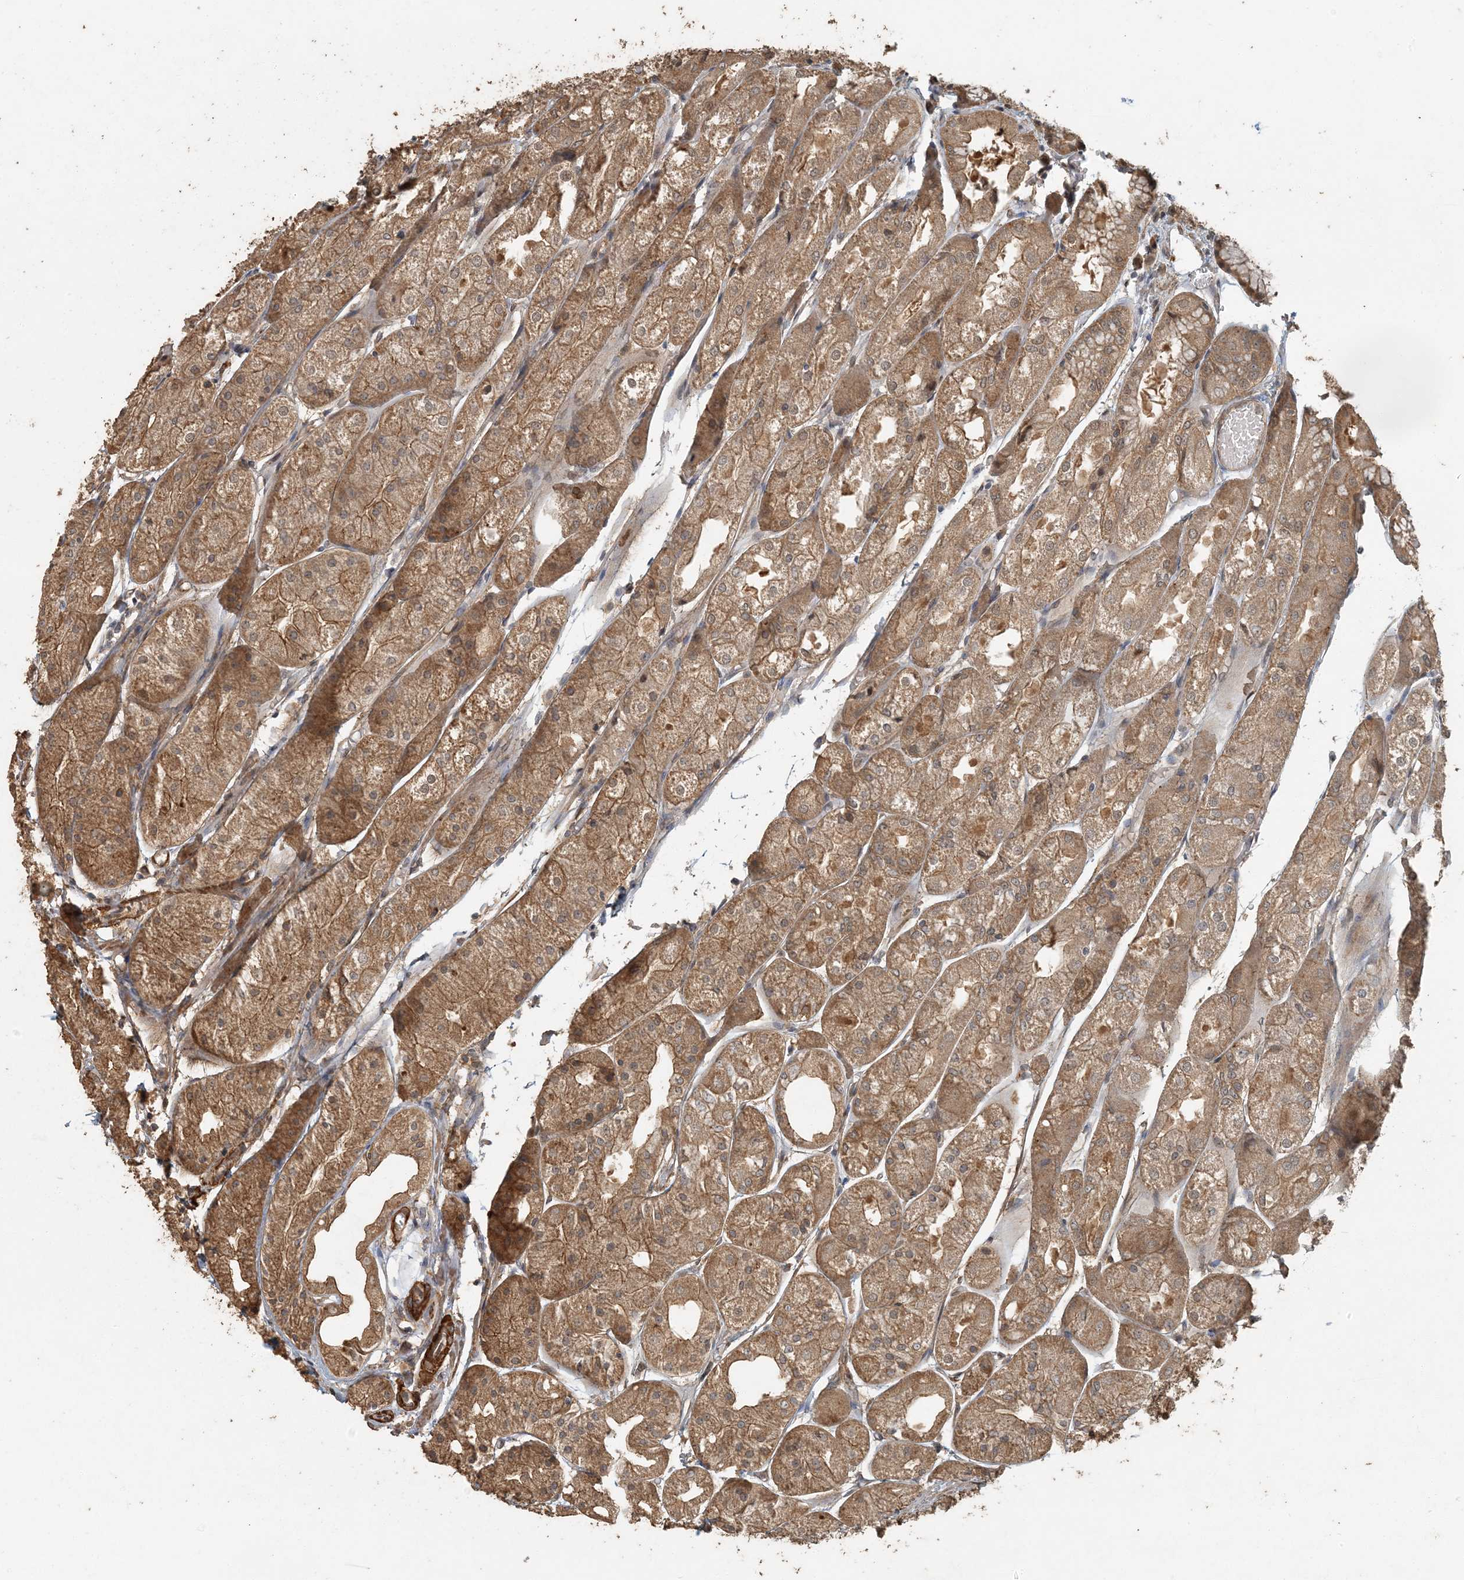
{"staining": {"intensity": "moderate", "quantity": ">75%", "location": "cytoplasmic/membranous"}, "tissue": "stomach", "cell_type": "Glandular cells", "image_type": "normal", "snomed": [{"axis": "morphology", "description": "Normal tissue, NOS"}, {"axis": "topography", "description": "Stomach, upper"}], "caption": "The micrograph demonstrates immunohistochemical staining of unremarkable stomach. There is moderate cytoplasmic/membranous expression is identified in approximately >75% of glandular cells.", "gene": "AK9", "patient": {"sex": "male", "age": 72}}